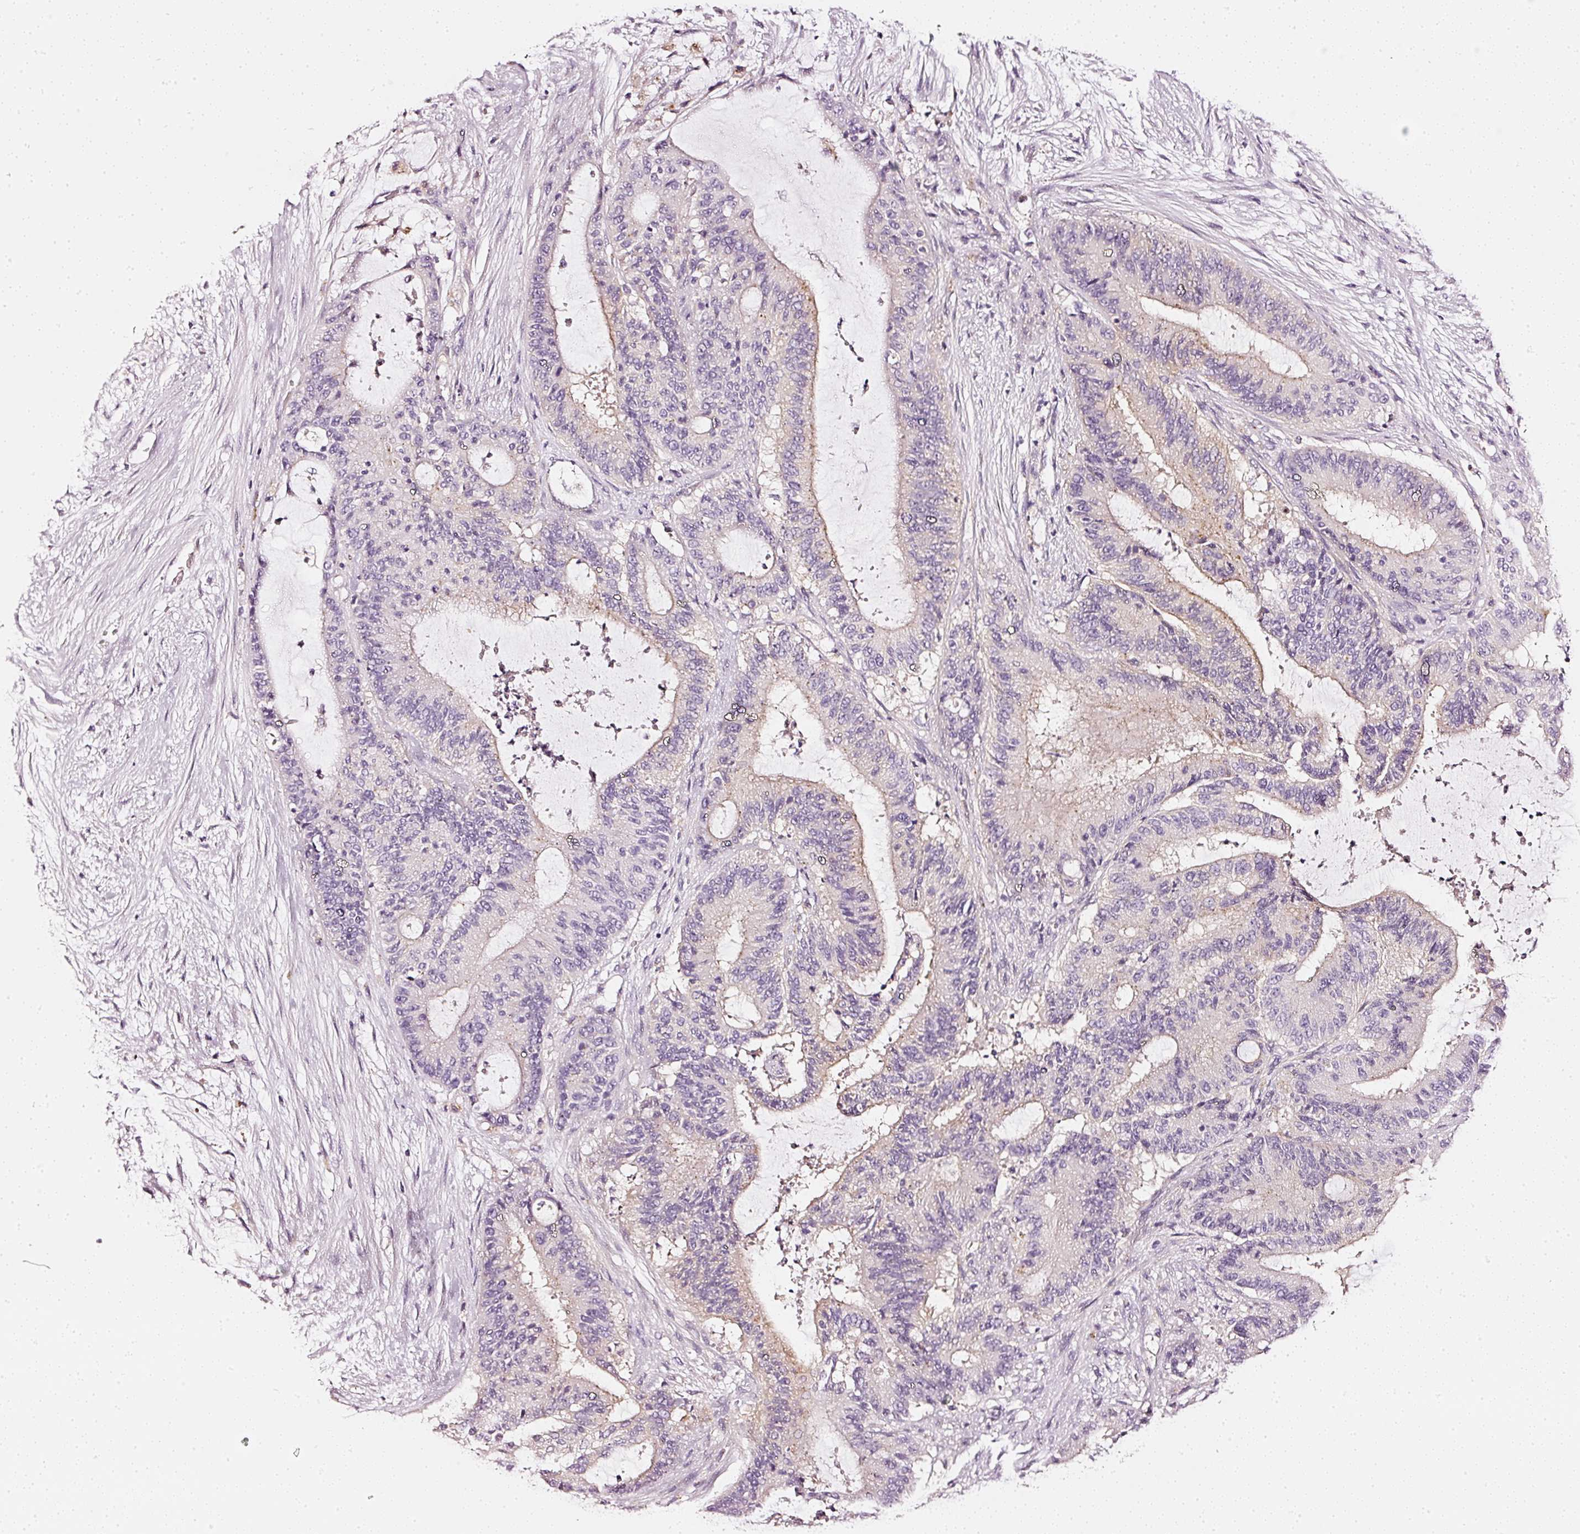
{"staining": {"intensity": "weak", "quantity": "<25%", "location": "cytoplasmic/membranous"}, "tissue": "liver cancer", "cell_type": "Tumor cells", "image_type": "cancer", "snomed": [{"axis": "morphology", "description": "Normal tissue, NOS"}, {"axis": "morphology", "description": "Cholangiocarcinoma"}, {"axis": "topography", "description": "Liver"}, {"axis": "topography", "description": "Peripheral nerve tissue"}], "caption": "A histopathology image of human cholangiocarcinoma (liver) is negative for staining in tumor cells.", "gene": "CNP", "patient": {"sex": "female", "age": 73}}